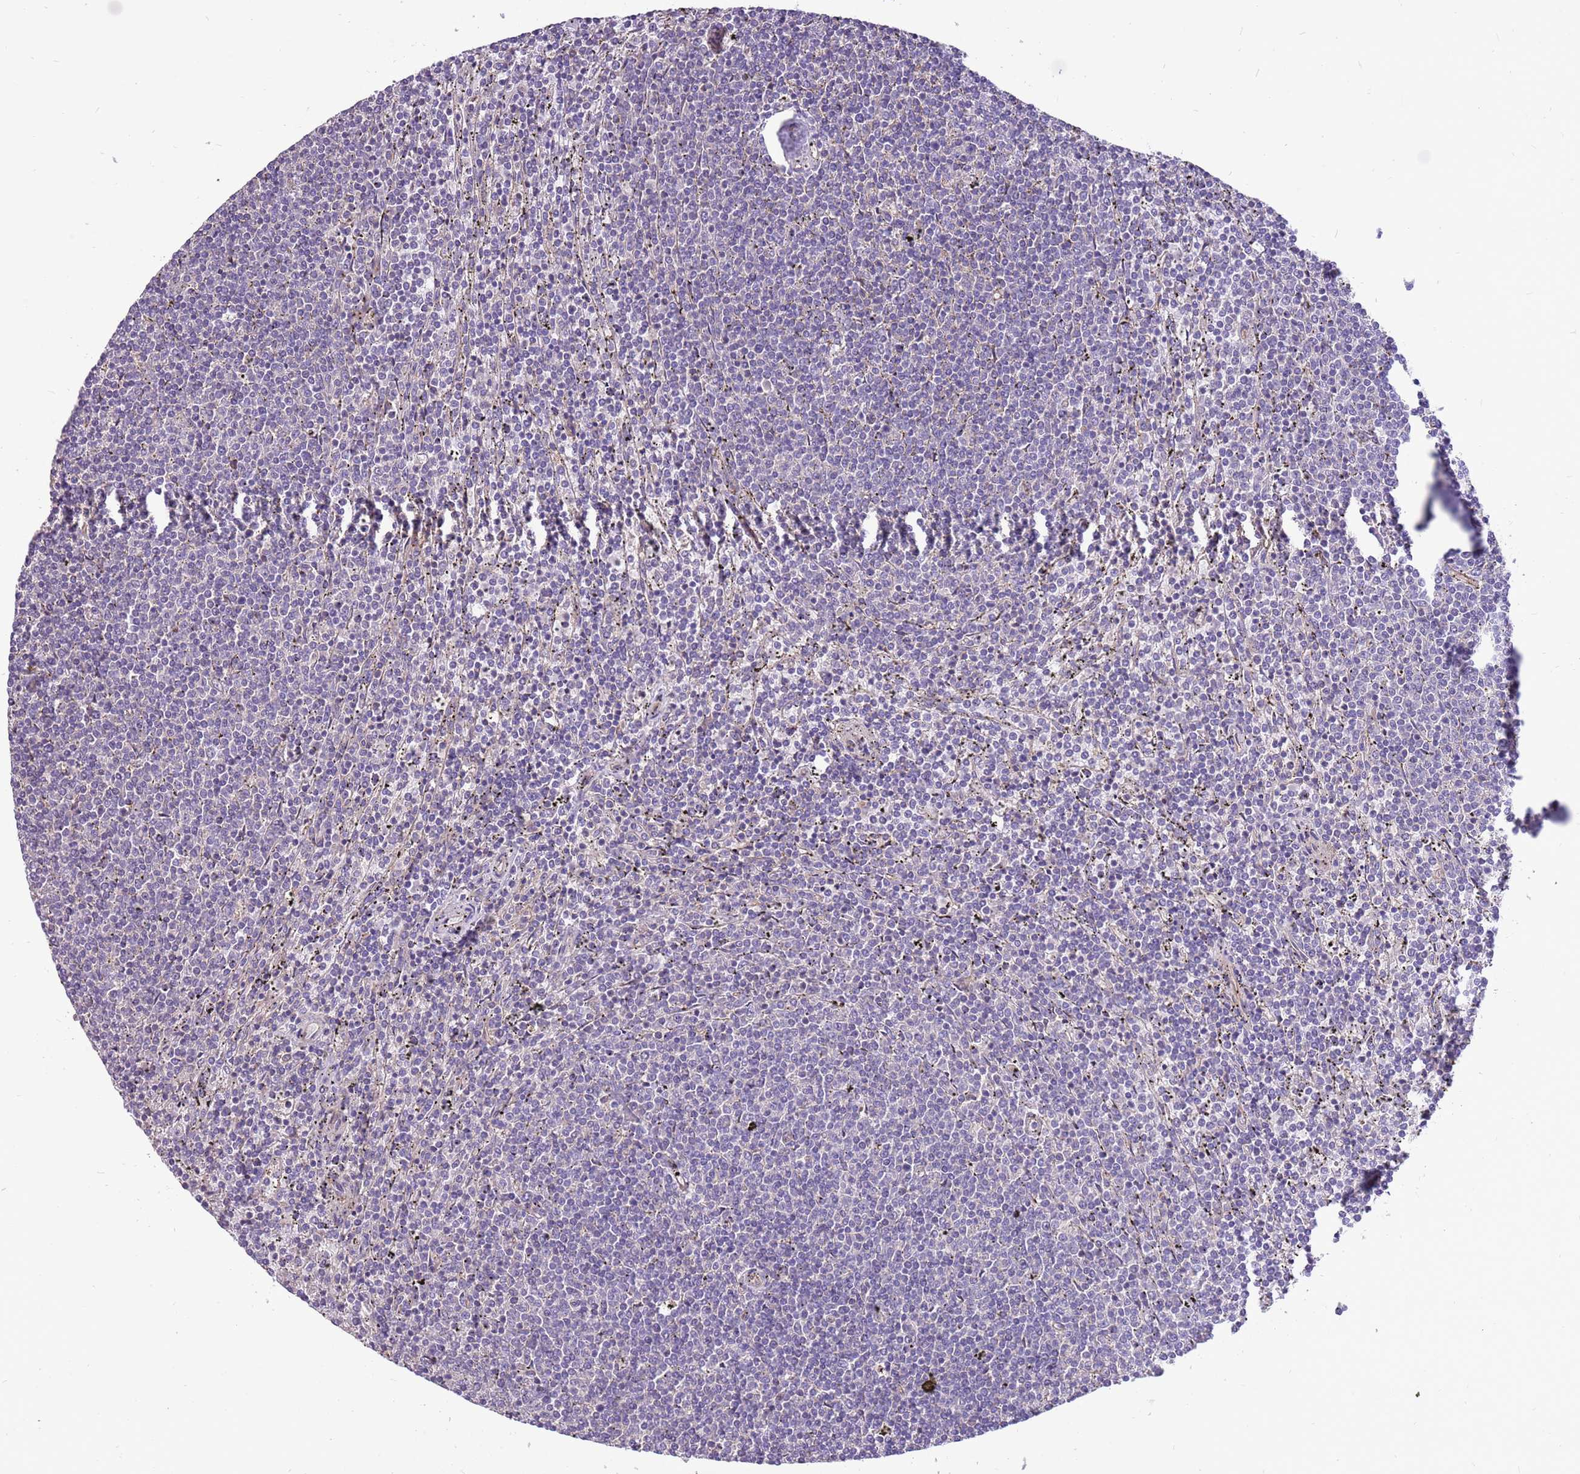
{"staining": {"intensity": "negative", "quantity": "none", "location": "none"}, "tissue": "lymphoma", "cell_type": "Tumor cells", "image_type": "cancer", "snomed": [{"axis": "morphology", "description": "Malignant lymphoma, non-Hodgkin's type, Low grade"}, {"axis": "topography", "description": "Spleen"}], "caption": "DAB immunohistochemical staining of human lymphoma demonstrates no significant staining in tumor cells.", "gene": "WASHC4", "patient": {"sex": "female", "age": 50}}